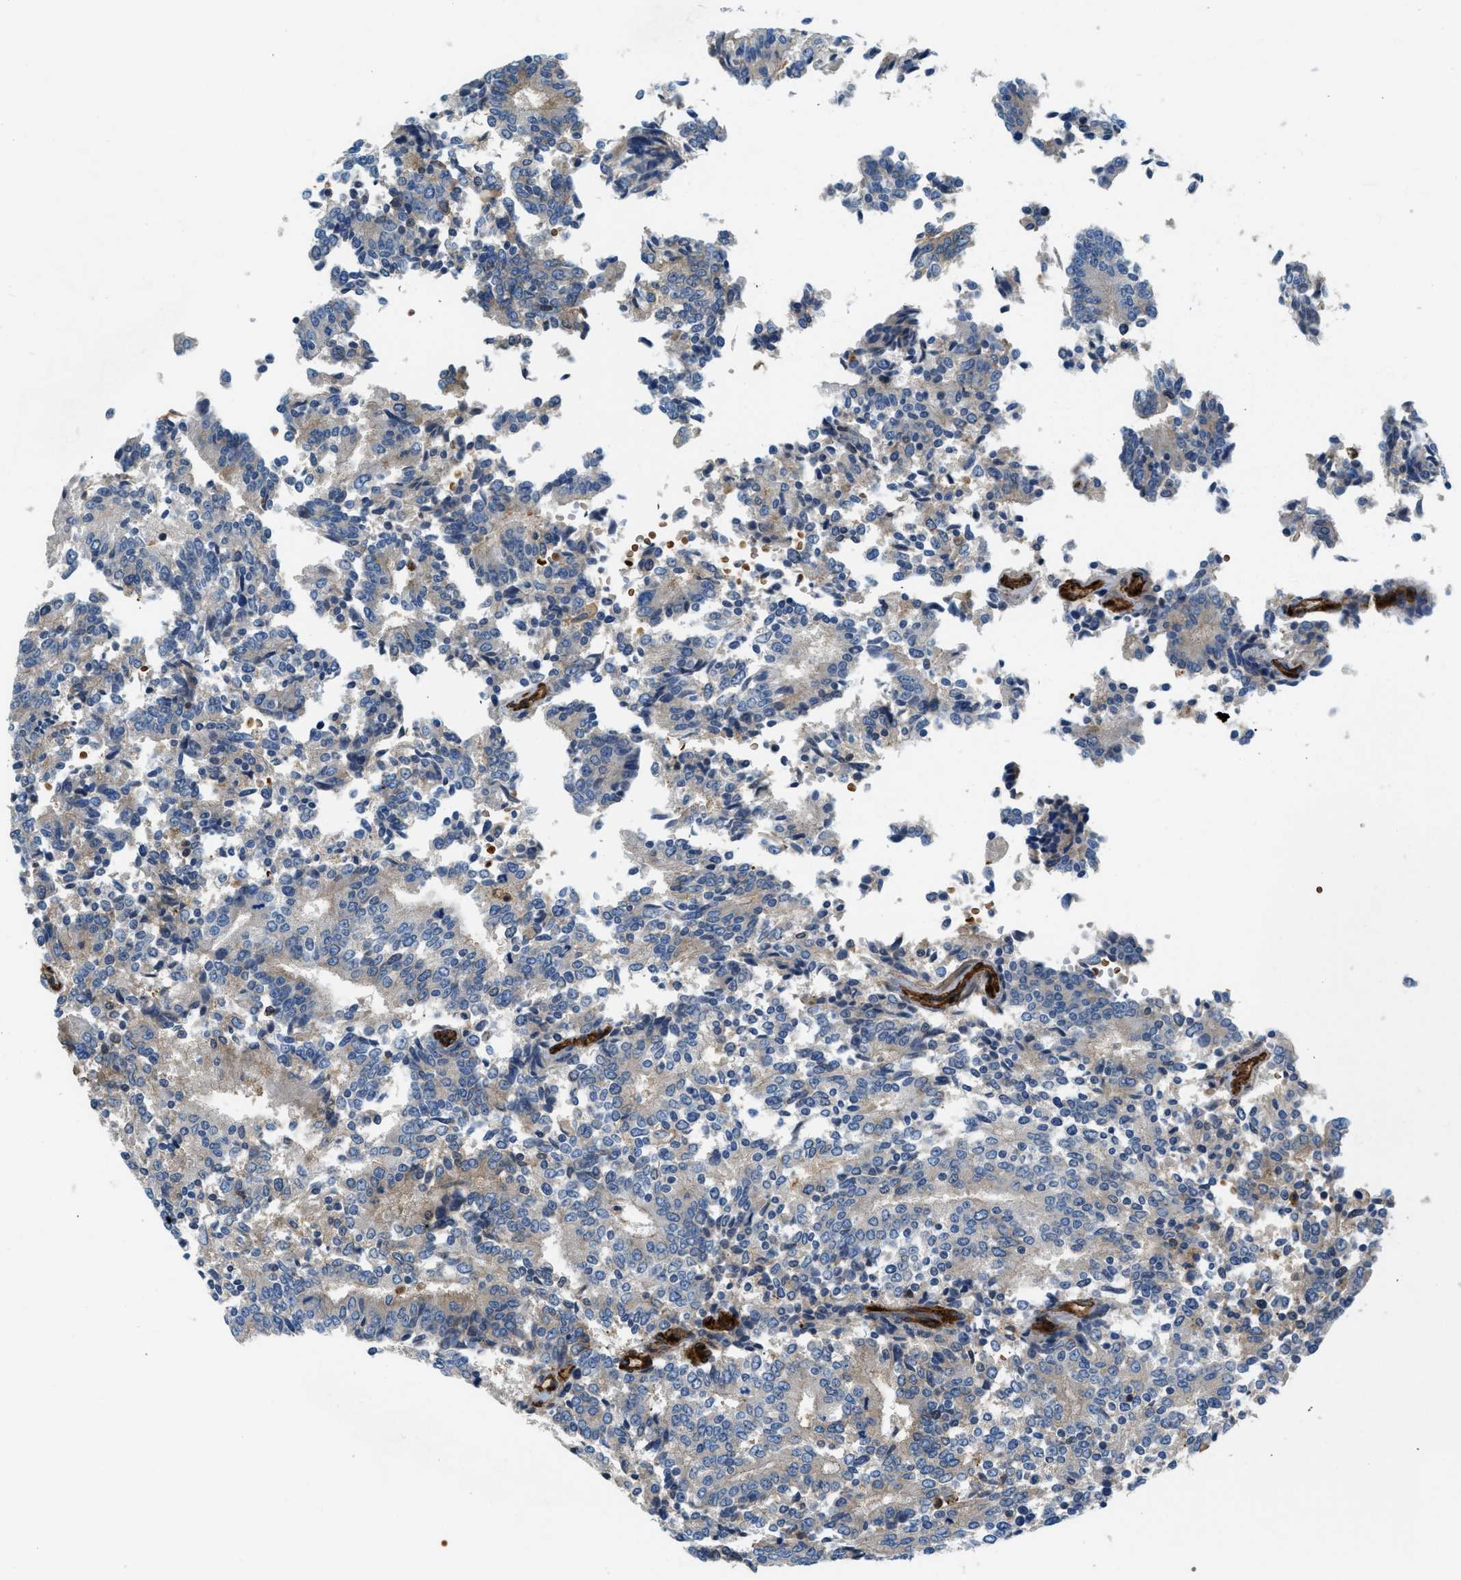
{"staining": {"intensity": "weak", "quantity": "<25%", "location": "cytoplasmic/membranous"}, "tissue": "prostate cancer", "cell_type": "Tumor cells", "image_type": "cancer", "snomed": [{"axis": "morphology", "description": "Normal tissue, NOS"}, {"axis": "morphology", "description": "Adenocarcinoma, High grade"}, {"axis": "topography", "description": "Prostate"}, {"axis": "topography", "description": "Seminal veicle"}], "caption": "Immunohistochemical staining of human prostate cancer (high-grade adenocarcinoma) shows no significant staining in tumor cells. (DAB (3,3'-diaminobenzidine) immunohistochemistry (IHC), high magnification).", "gene": "HIP1", "patient": {"sex": "male", "age": 55}}